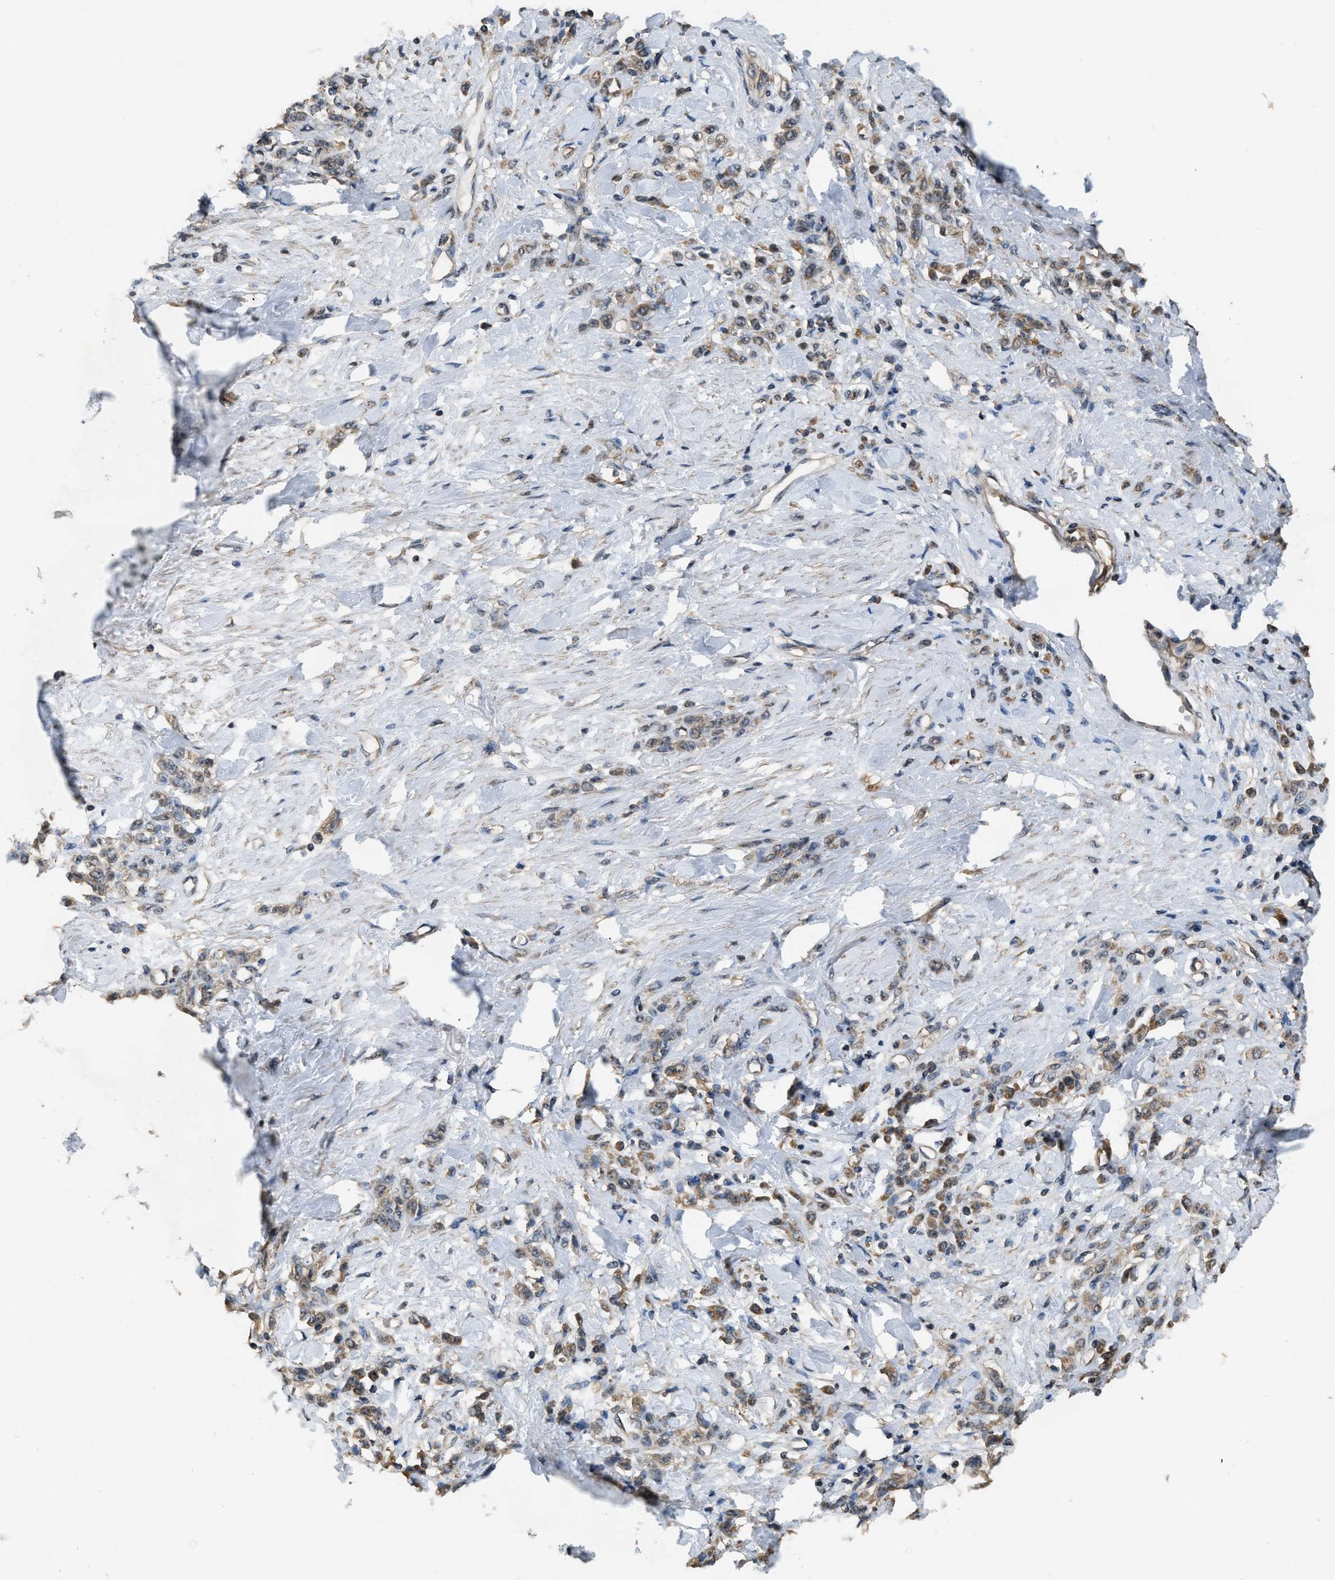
{"staining": {"intensity": "moderate", "quantity": ">75%", "location": "cytoplasmic/membranous"}, "tissue": "stomach cancer", "cell_type": "Tumor cells", "image_type": "cancer", "snomed": [{"axis": "morphology", "description": "Normal tissue, NOS"}, {"axis": "morphology", "description": "Adenocarcinoma, NOS"}, {"axis": "topography", "description": "Stomach"}], "caption": "Stomach cancer was stained to show a protein in brown. There is medium levels of moderate cytoplasmic/membranous staining in approximately >75% of tumor cells.", "gene": "DENND6B", "patient": {"sex": "male", "age": 82}}